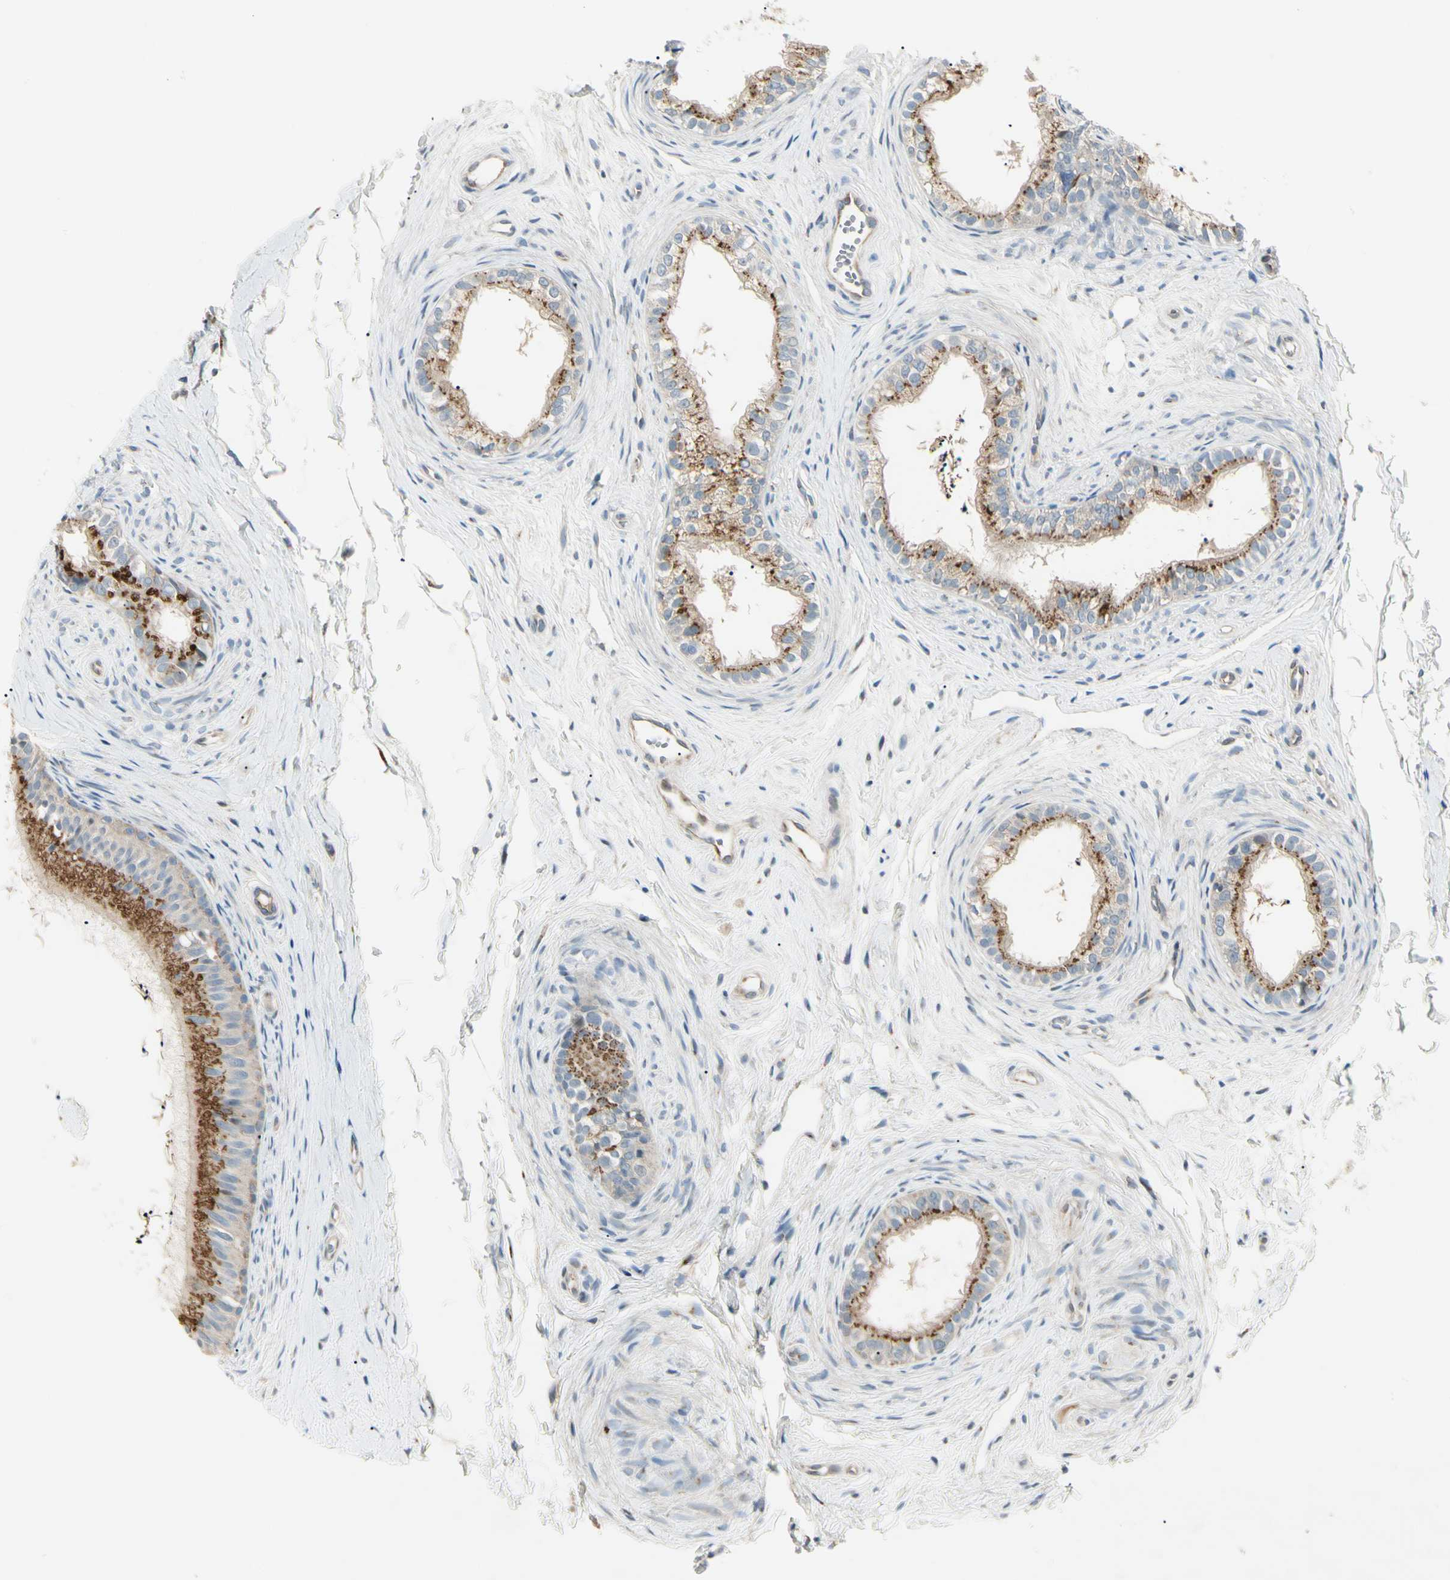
{"staining": {"intensity": "strong", "quantity": ">75%", "location": "cytoplasmic/membranous"}, "tissue": "epididymis", "cell_type": "Glandular cells", "image_type": "normal", "snomed": [{"axis": "morphology", "description": "Normal tissue, NOS"}, {"axis": "topography", "description": "Epididymis"}], "caption": "Normal epididymis demonstrates strong cytoplasmic/membranous staining in about >75% of glandular cells (Stains: DAB in brown, nuclei in blue, Microscopy: brightfield microscopy at high magnification)..", "gene": "ABCA3", "patient": {"sex": "male", "age": 56}}